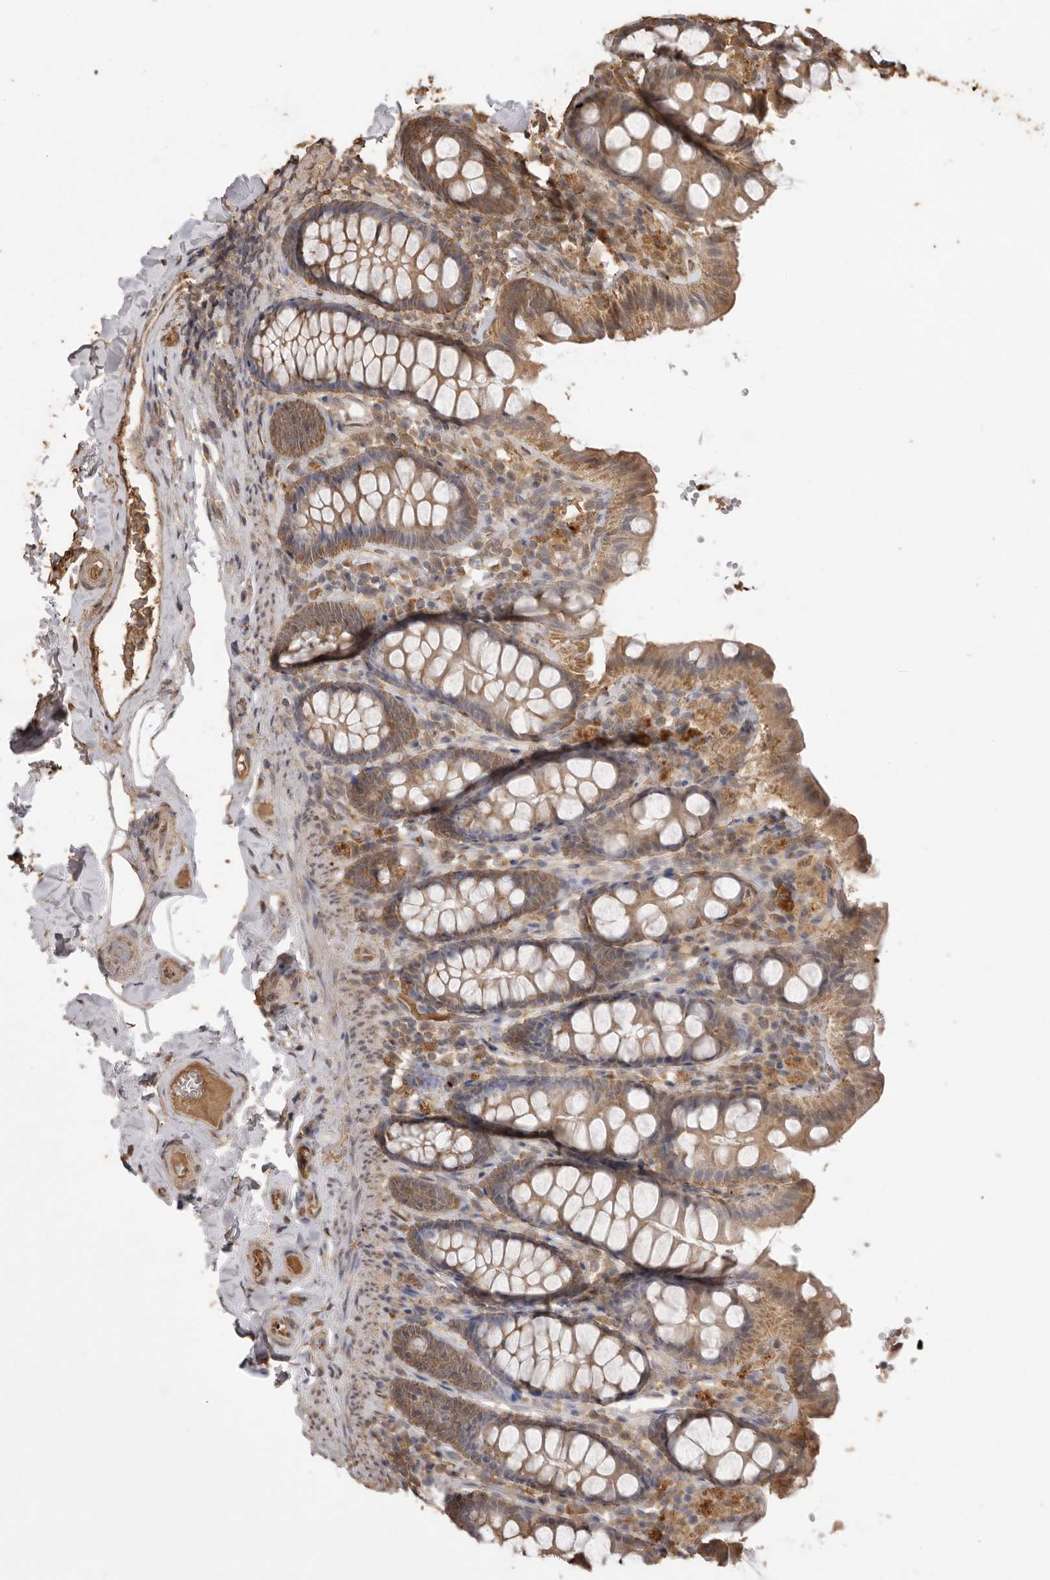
{"staining": {"intensity": "moderate", "quantity": ">75%", "location": "cytoplasmic/membranous"}, "tissue": "colon", "cell_type": "Endothelial cells", "image_type": "normal", "snomed": [{"axis": "morphology", "description": "Normal tissue, NOS"}, {"axis": "topography", "description": "Colon"}, {"axis": "topography", "description": "Peripheral nerve tissue"}], "caption": "Immunohistochemistry of unremarkable human colon demonstrates medium levels of moderate cytoplasmic/membranous expression in approximately >75% of endothelial cells. The staining was performed using DAB (3,3'-diaminobenzidine) to visualize the protein expression in brown, while the nuclei were stained in blue with hematoxylin (Magnification: 20x).", "gene": "JAG2", "patient": {"sex": "female", "age": 61}}